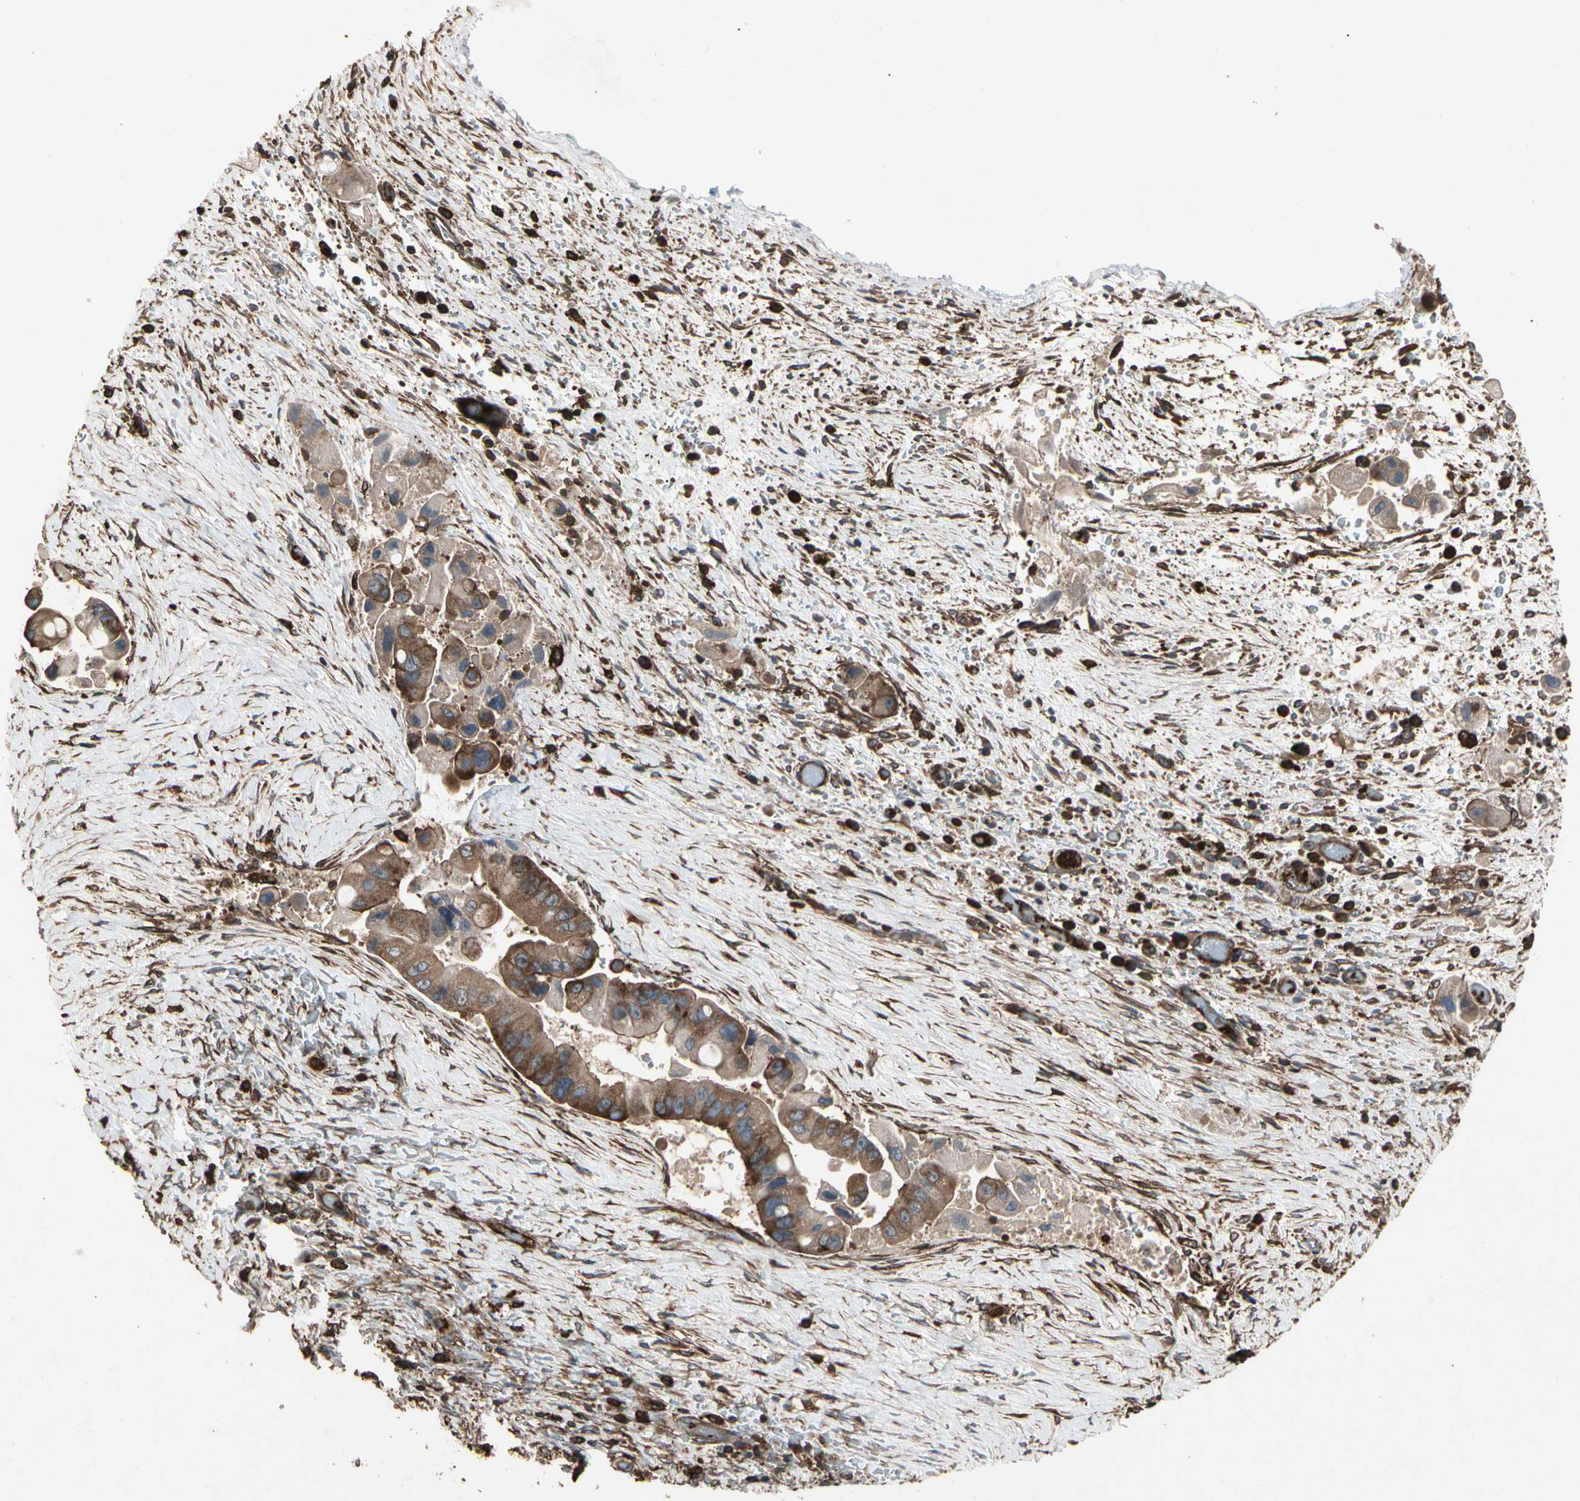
{"staining": {"intensity": "moderate", "quantity": ">75%", "location": "cytoplasmic/membranous"}, "tissue": "liver cancer", "cell_type": "Tumor cells", "image_type": "cancer", "snomed": [{"axis": "morphology", "description": "Normal tissue, NOS"}, {"axis": "morphology", "description": "Cholangiocarcinoma"}, {"axis": "topography", "description": "Liver"}, {"axis": "topography", "description": "Peripheral nerve tissue"}], "caption": "The micrograph demonstrates a brown stain indicating the presence of a protein in the cytoplasmic/membranous of tumor cells in cholangiocarcinoma (liver).", "gene": "AGBL2", "patient": {"sex": "male", "age": 50}}